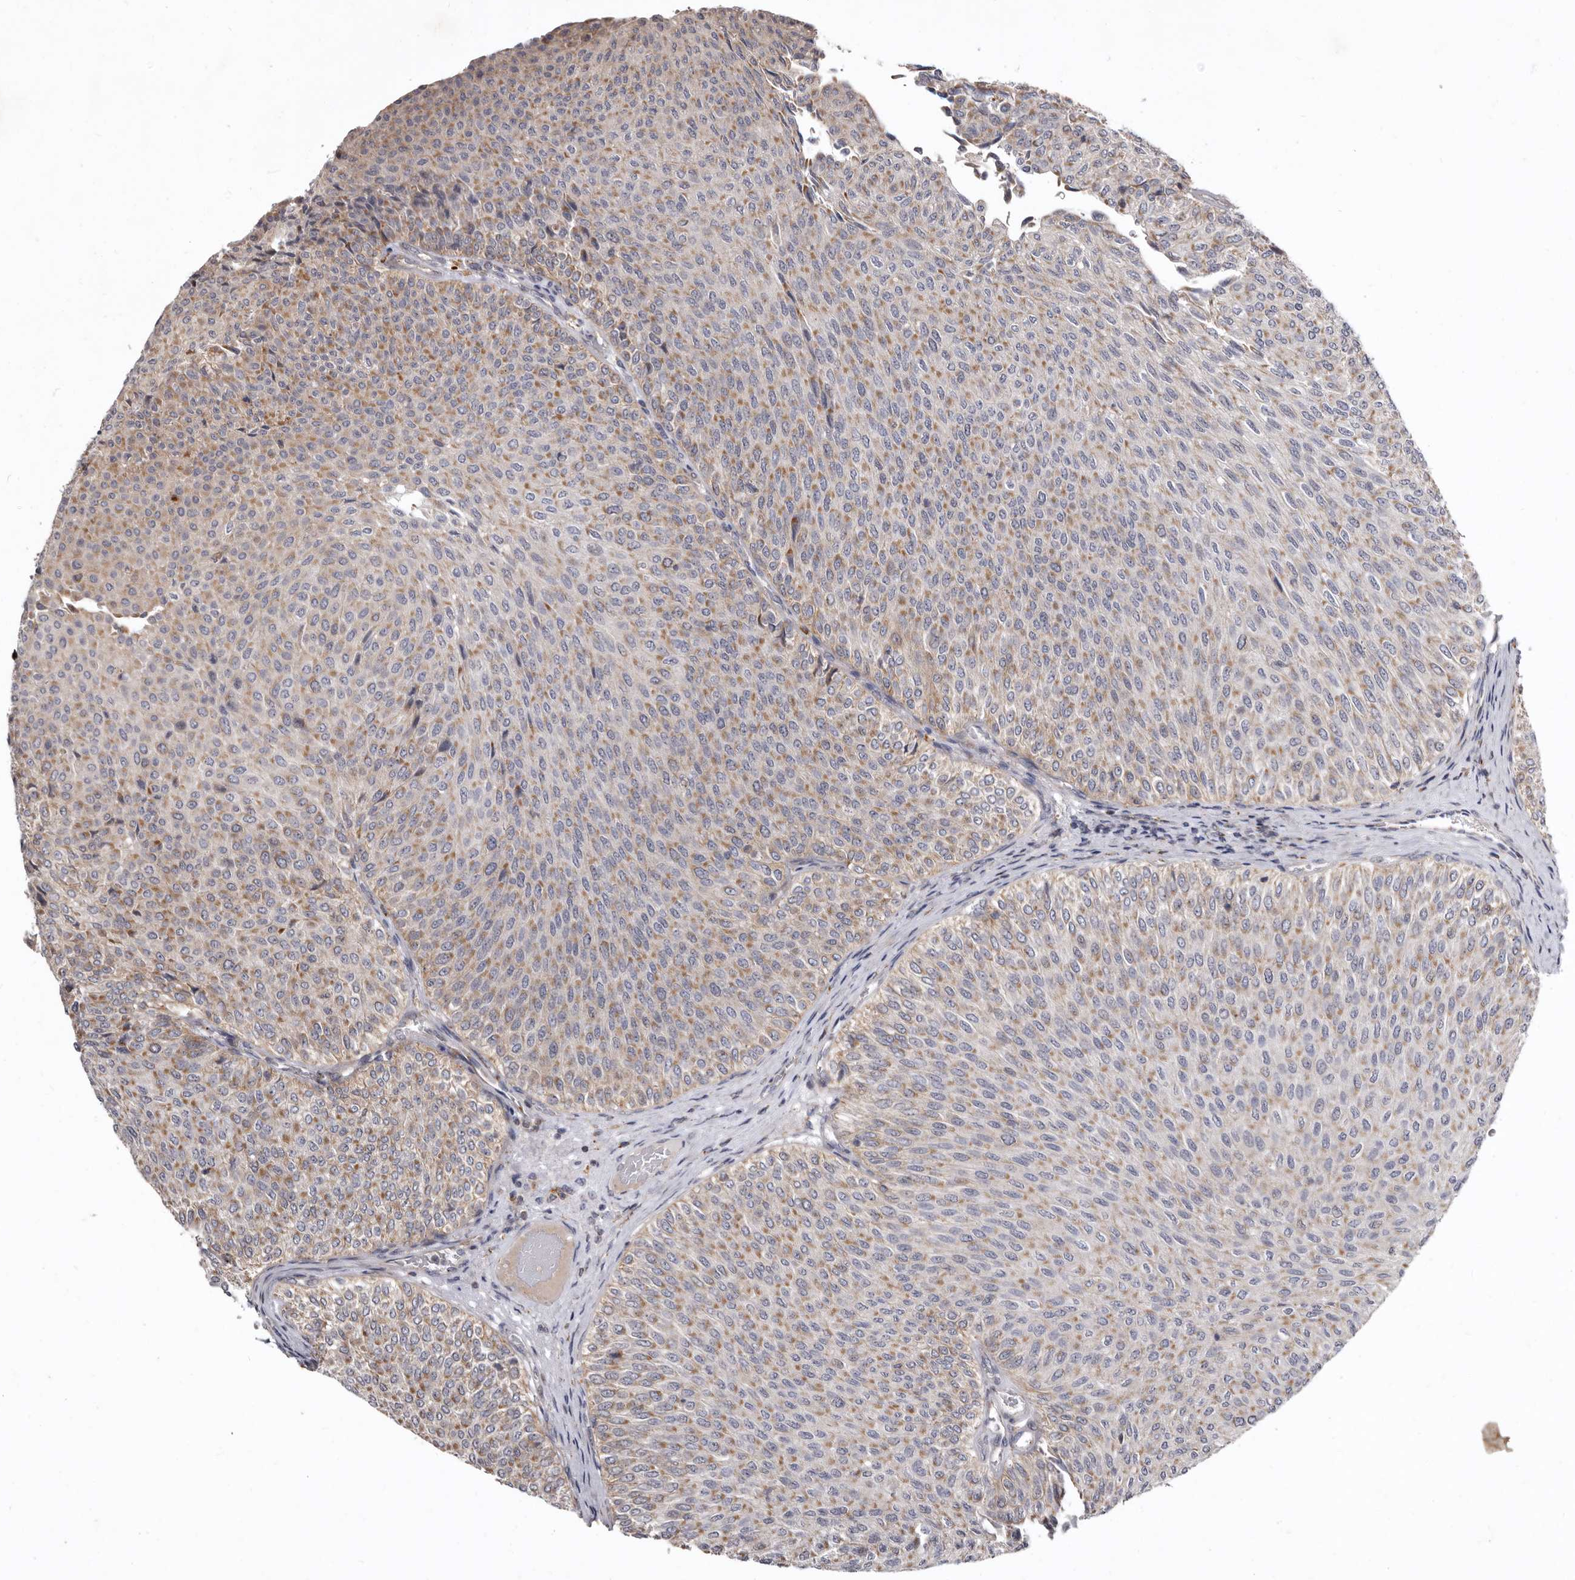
{"staining": {"intensity": "weak", "quantity": "25%-75%", "location": "cytoplasmic/membranous"}, "tissue": "urothelial cancer", "cell_type": "Tumor cells", "image_type": "cancer", "snomed": [{"axis": "morphology", "description": "Urothelial carcinoma, Low grade"}, {"axis": "topography", "description": "Urinary bladder"}], "caption": "An image showing weak cytoplasmic/membranous positivity in approximately 25%-75% of tumor cells in urothelial carcinoma (low-grade), as visualized by brown immunohistochemical staining.", "gene": "SMC4", "patient": {"sex": "male", "age": 78}}